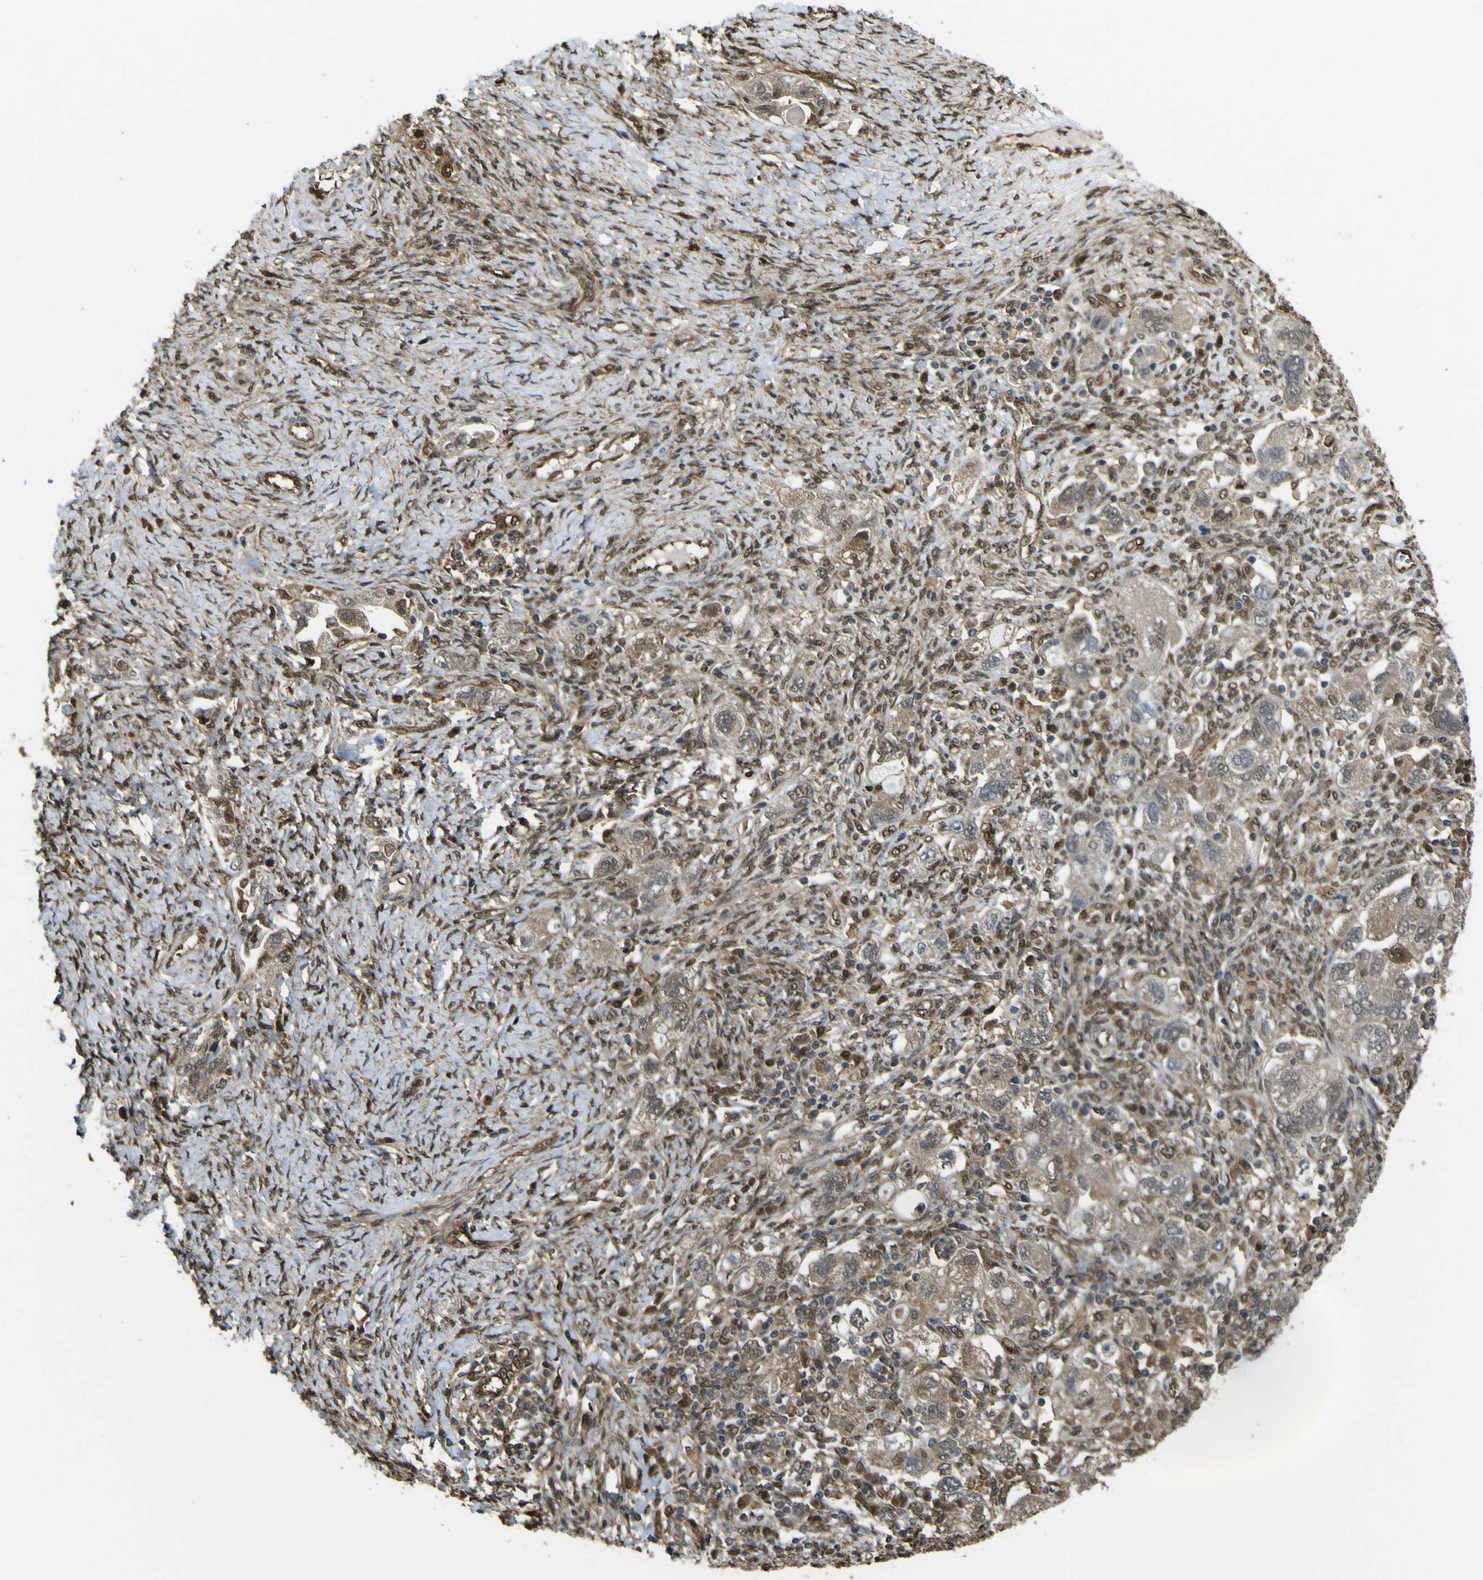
{"staining": {"intensity": "weak", "quantity": ">75%", "location": "cytoplasmic/membranous"}, "tissue": "ovarian cancer", "cell_type": "Tumor cells", "image_type": "cancer", "snomed": [{"axis": "morphology", "description": "Carcinoma, NOS"}, {"axis": "morphology", "description": "Cystadenocarcinoma, serous, NOS"}, {"axis": "topography", "description": "Ovary"}], "caption": "Protein staining of ovarian cancer tissue displays weak cytoplasmic/membranous staining in about >75% of tumor cells.", "gene": "YWHAG", "patient": {"sex": "female", "age": 69}}